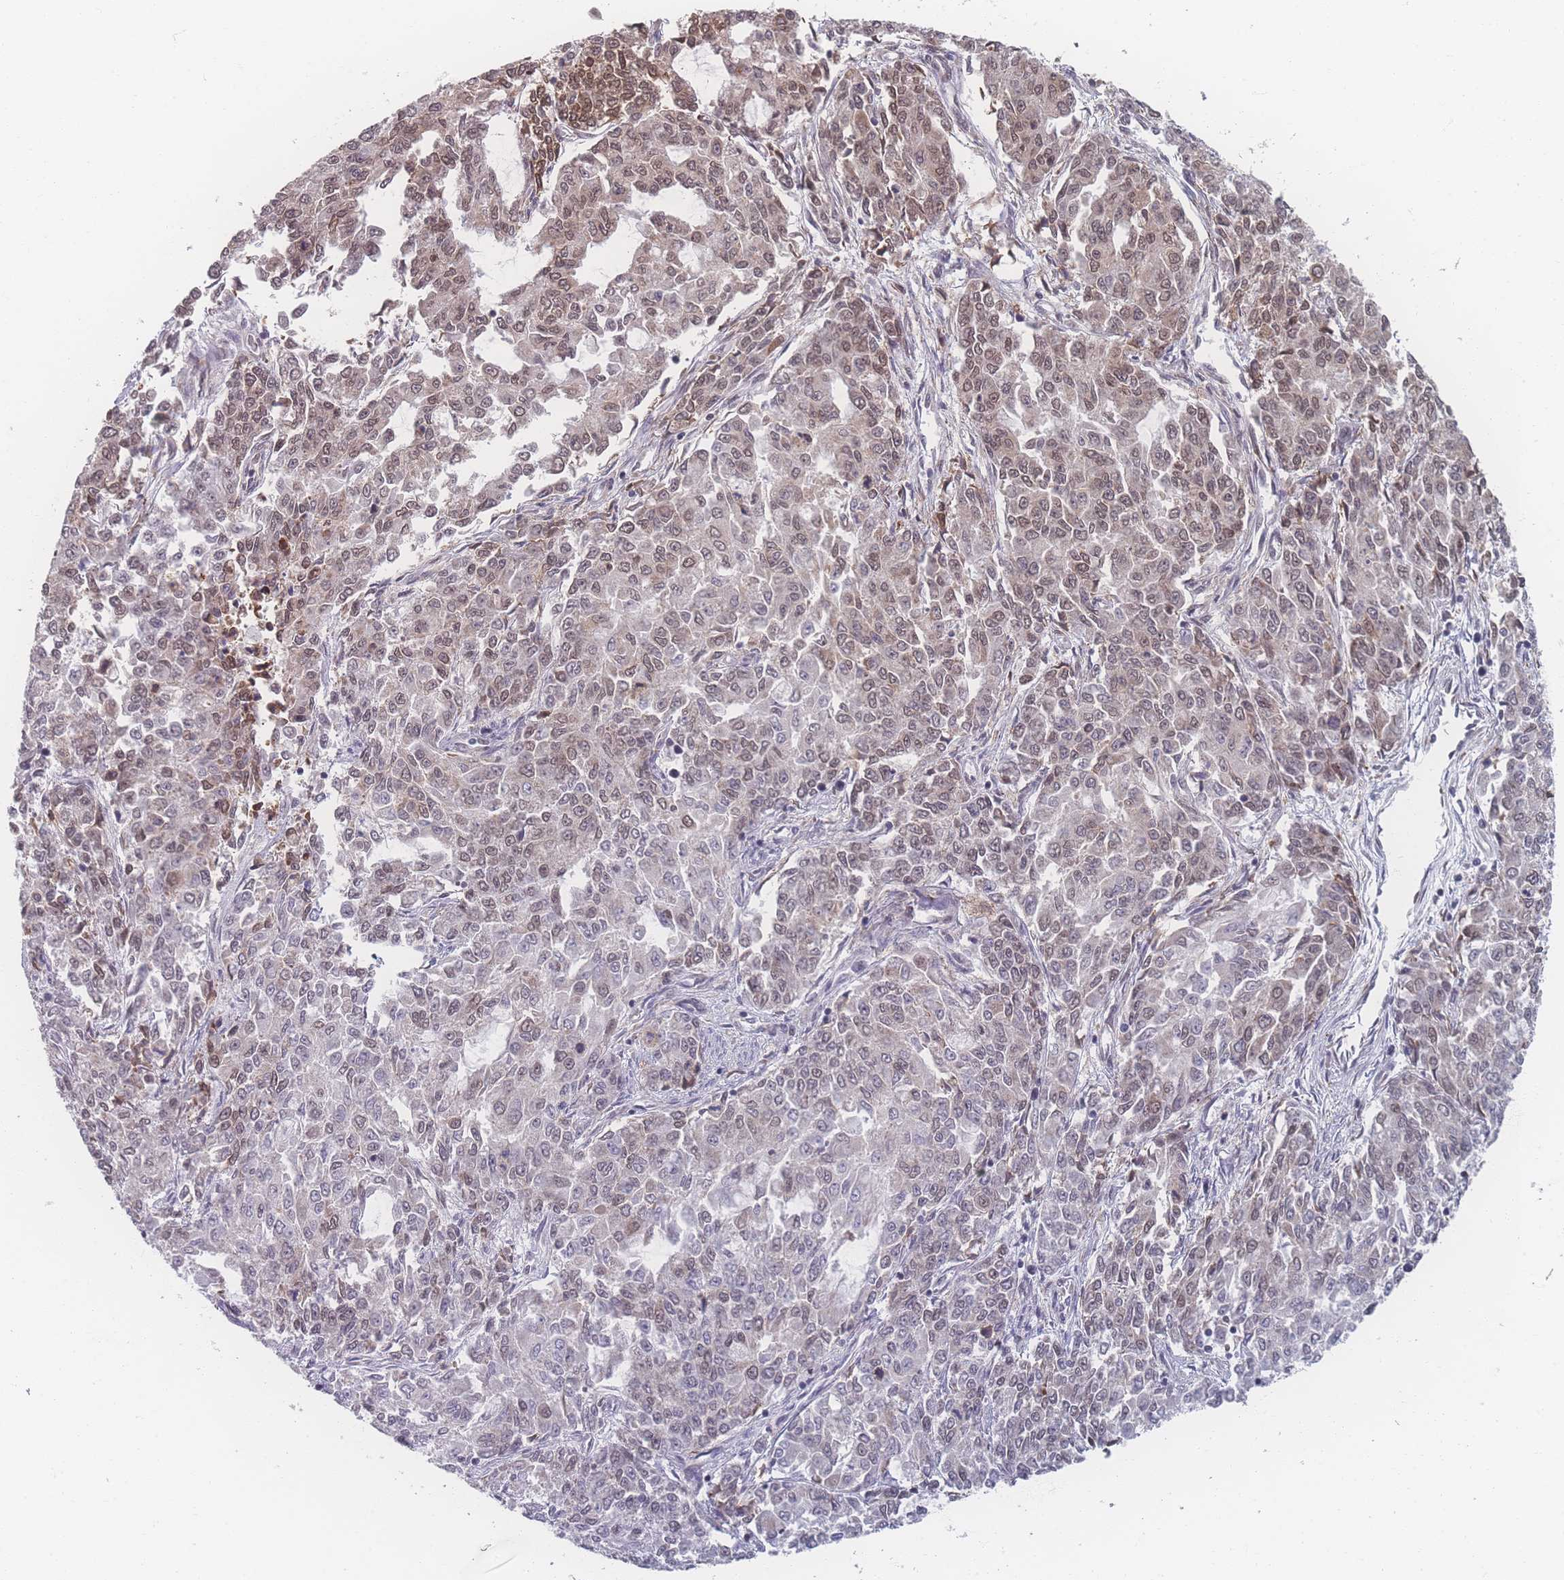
{"staining": {"intensity": "moderate", "quantity": "<25%", "location": "nuclear"}, "tissue": "endometrial cancer", "cell_type": "Tumor cells", "image_type": "cancer", "snomed": [{"axis": "morphology", "description": "Adenocarcinoma, NOS"}, {"axis": "topography", "description": "Endometrium"}], "caption": "Tumor cells display low levels of moderate nuclear positivity in about <25% of cells in human endometrial cancer (adenocarcinoma).", "gene": "ZC3H13", "patient": {"sex": "female", "age": 50}}